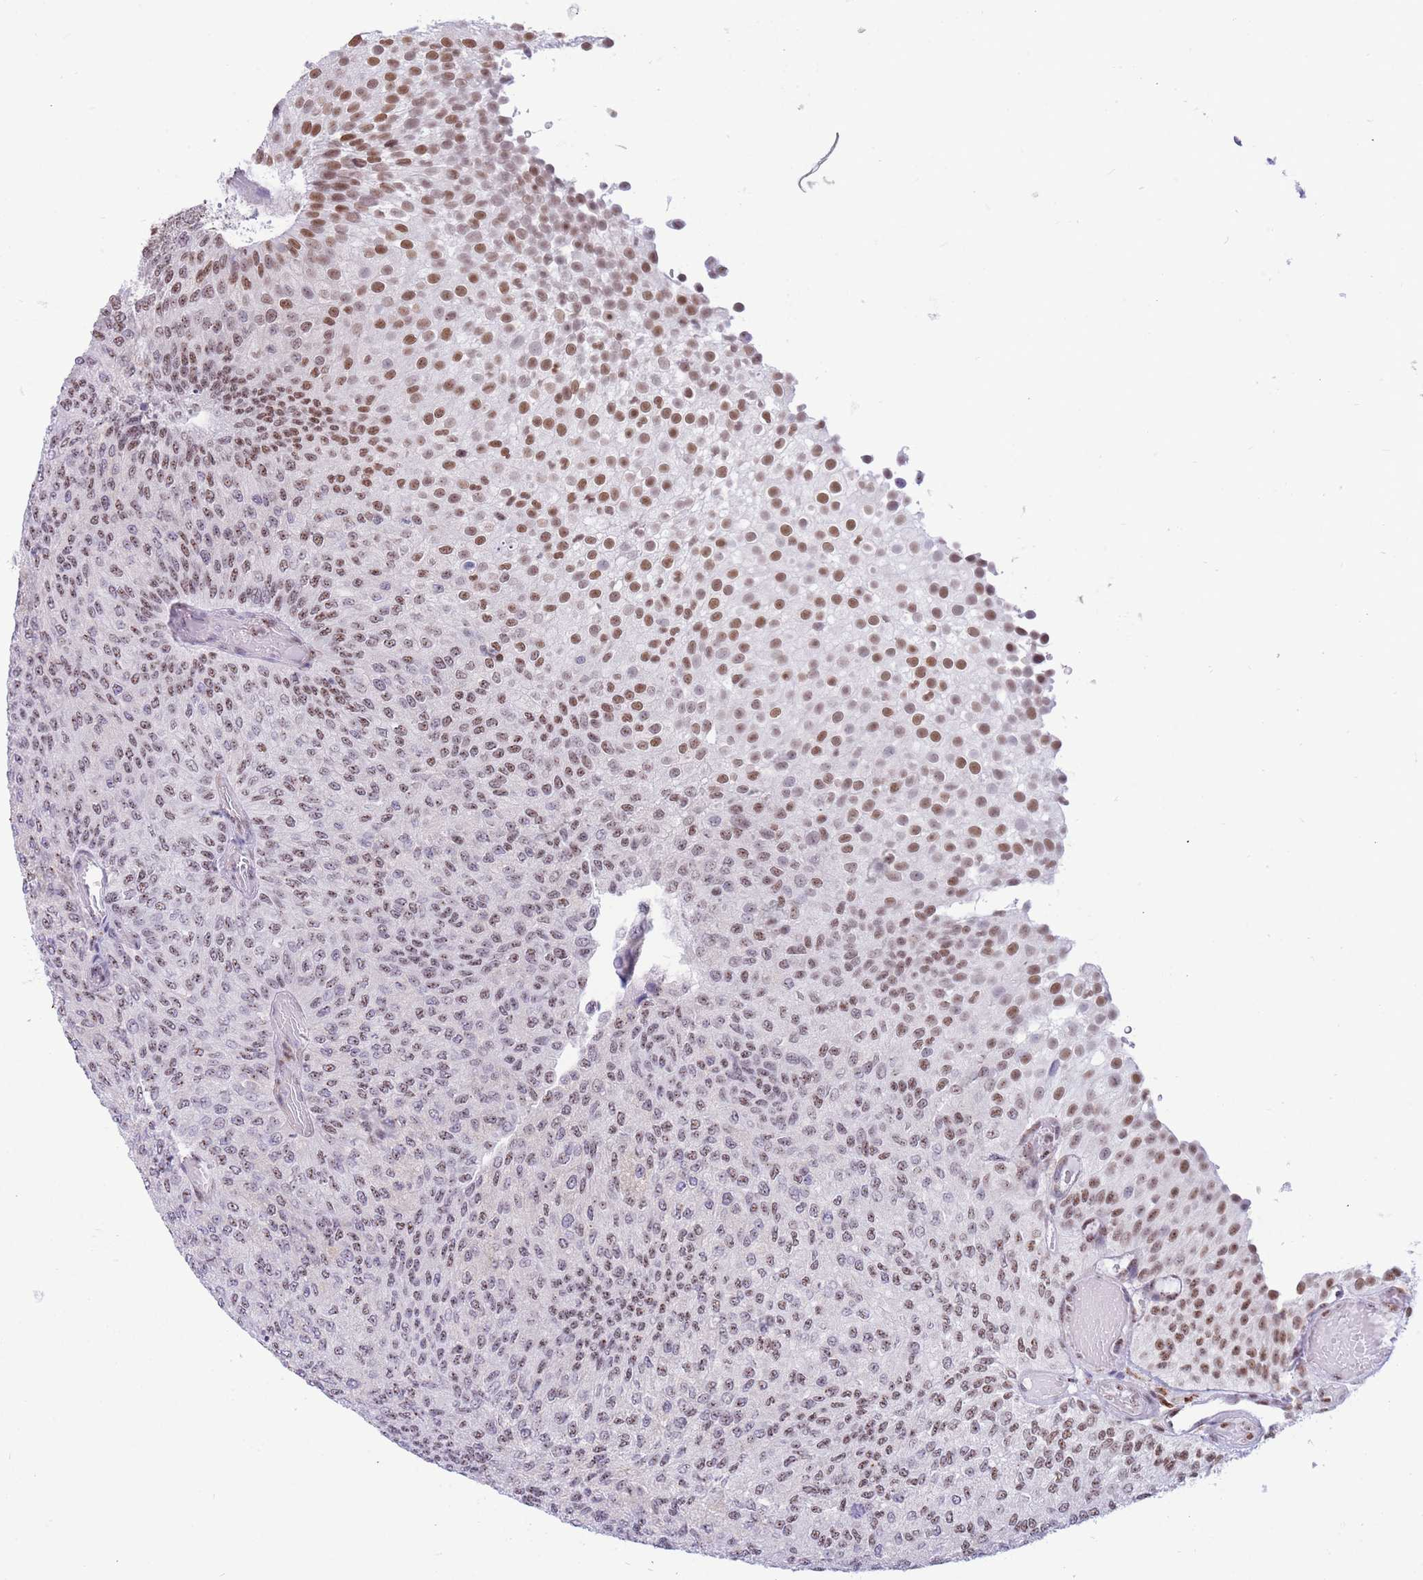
{"staining": {"intensity": "weak", "quantity": "25%-75%", "location": "nuclear"}, "tissue": "urothelial cancer", "cell_type": "Tumor cells", "image_type": "cancer", "snomed": [{"axis": "morphology", "description": "Urothelial carcinoma, Low grade"}, {"axis": "topography", "description": "Urinary bladder"}], "caption": "Immunohistochemistry (IHC) (DAB (3,3'-diaminobenzidine)) staining of human urothelial cancer shows weak nuclear protein staining in approximately 25%-75% of tumor cells.", "gene": "FAM153A", "patient": {"sex": "male", "age": 78}}